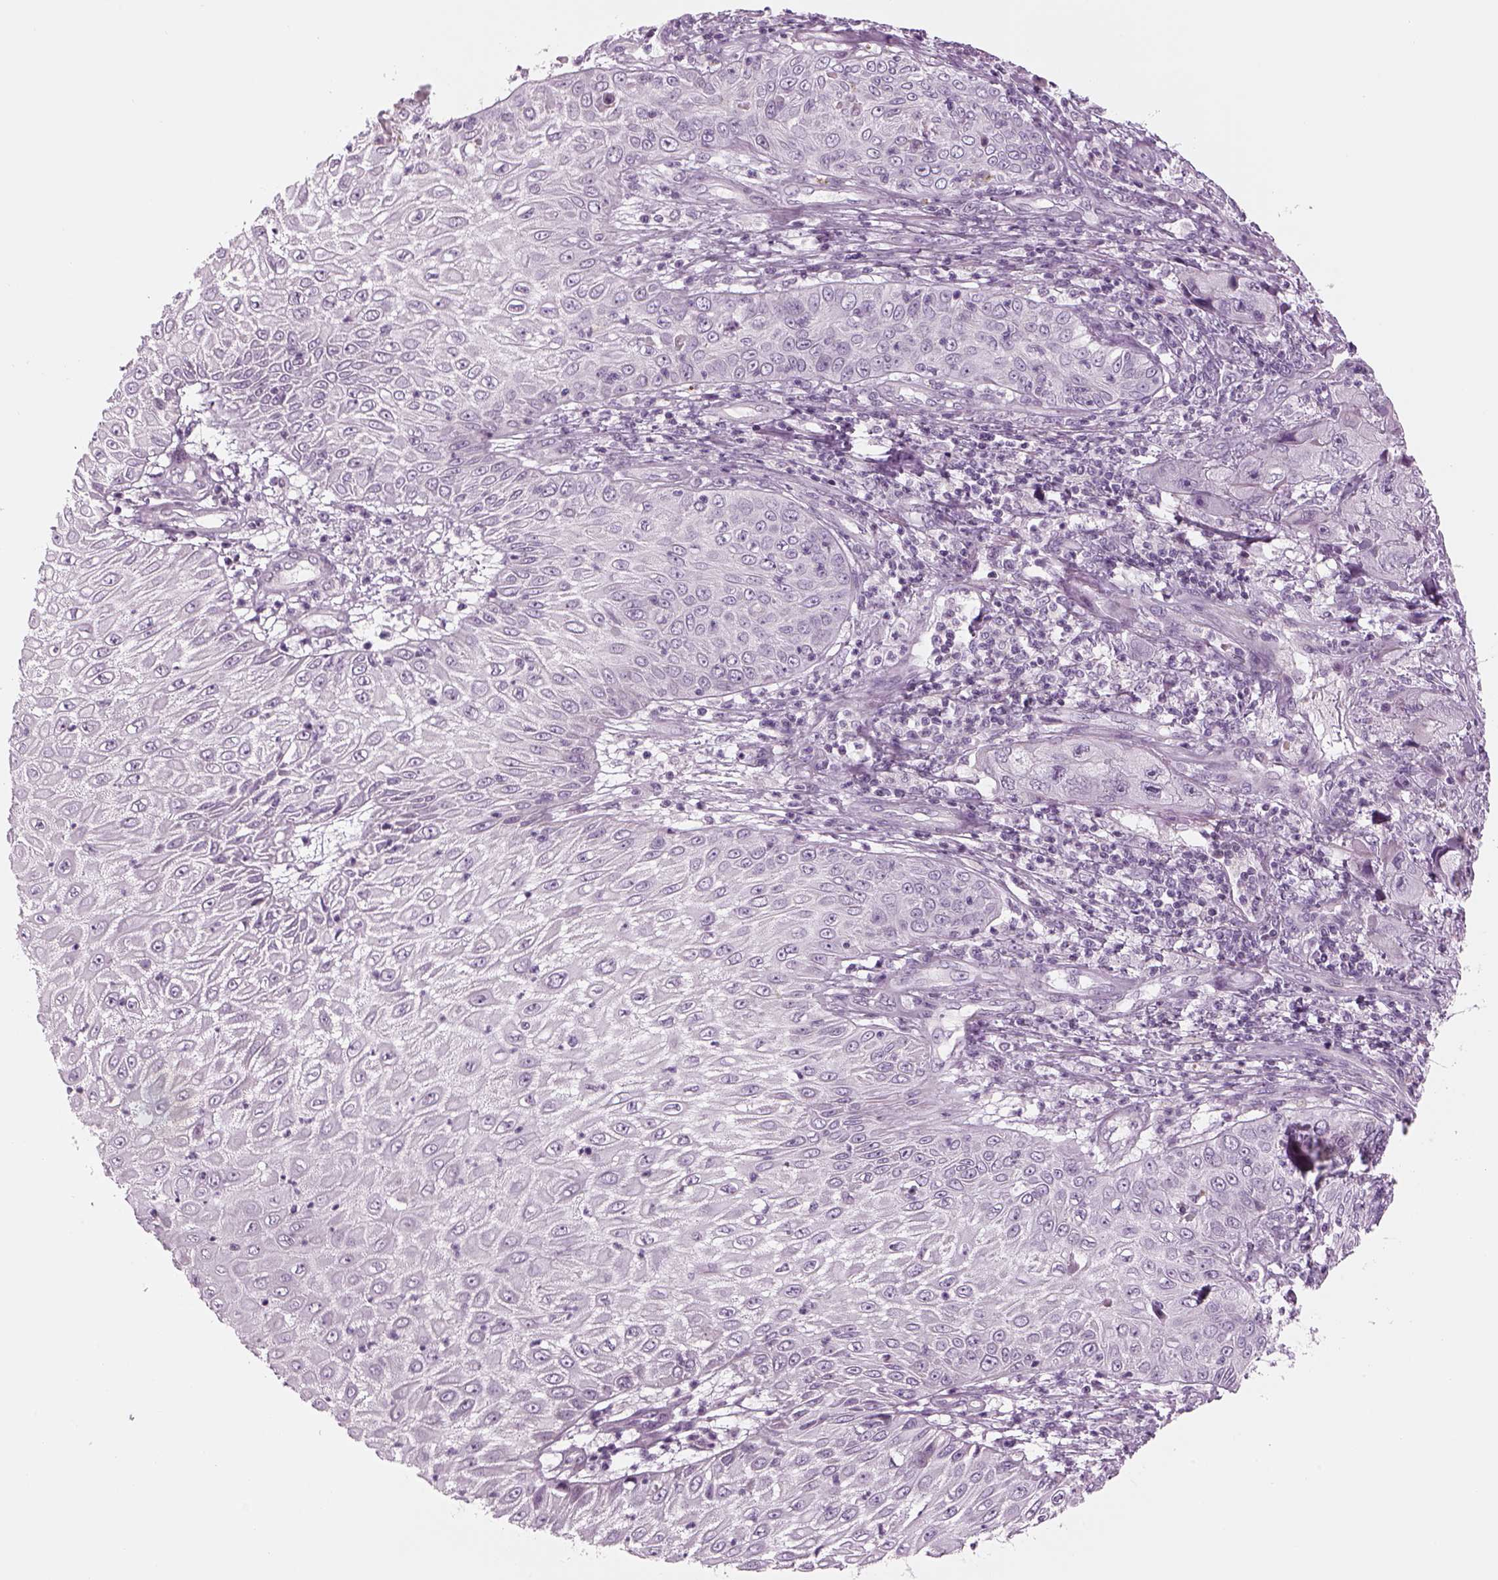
{"staining": {"intensity": "negative", "quantity": "none", "location": "none"}, "tissue": "skin cancer", "cell_type": "Tumor cells", "image_type": "cancer", "snomed": [{"axis": "morphology", "description": "Squamous cell carcinoma, NOS"}, {"axis": "topography", "description": "Skin"}, {"axis": "topography", "description": "Subcutis"}], "caption": "DAB immunohistochemical staining of human skin cancer reveals no significant positivity in tumor cells.", "gene": "LRRIQ3", "patient": {"sex": "male", "age": 73}}